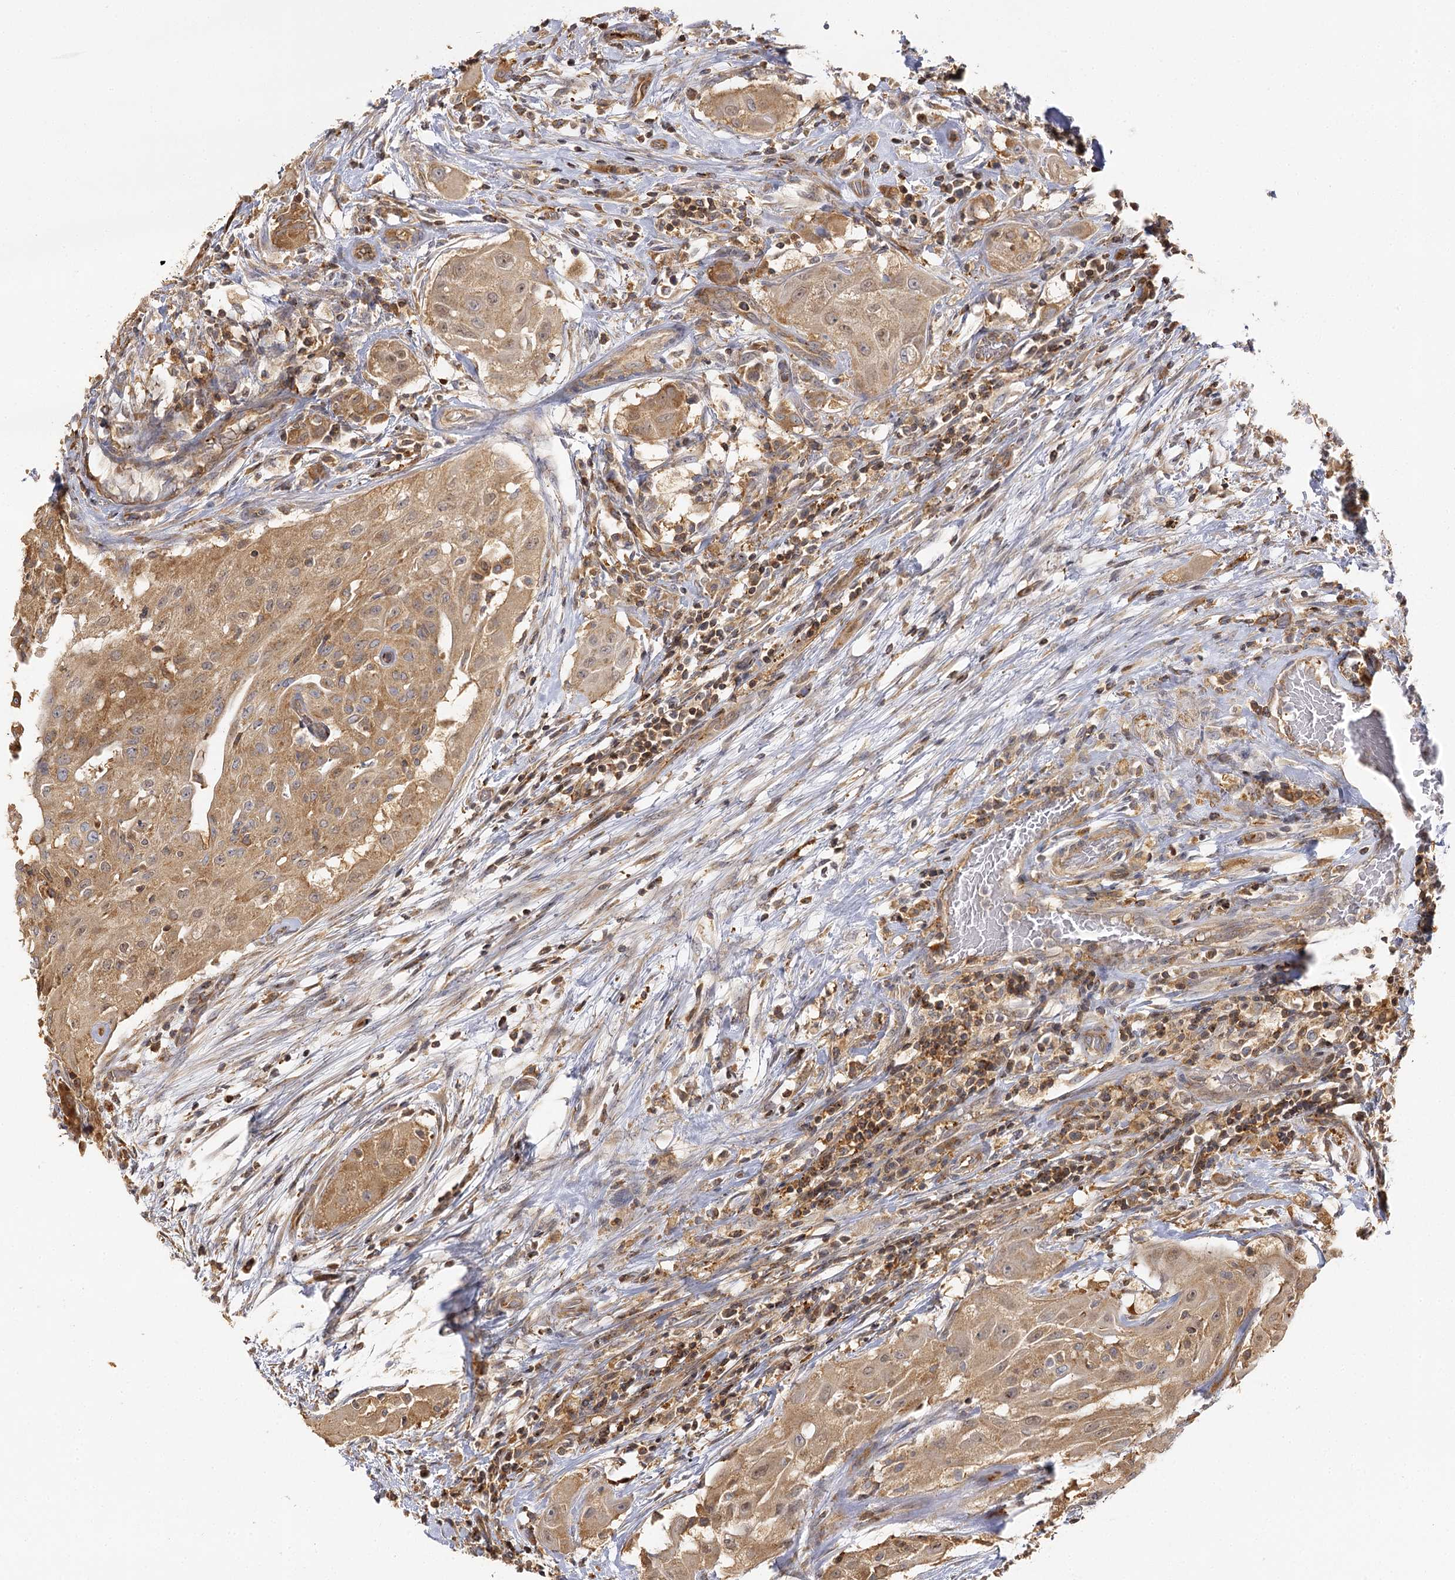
{"staining": {"intensity": "moderate", "quantity": ">75%", "location": "cytoplasmic/membranous"}, "tissue": "thyroid cancer", "cell_type": "Tumor cells", "image_type": "cancer", "snomed": [{"axis": "morphology", "description": "Papillary adenocarcinoma, NOS"}, {"axis": "topography", "description": "Thyroid gland"}], "caption": "IHC (DAB (3,3'-diaminobenzidine)) staining of papillary adenocarcinoma (thyroid) reveals moderate cytoplasmic/membranous protein positivity in approximately >75% of tumor cells.", "gene": "SEC24B", "patient": {"sex": "female", "age": 59}}